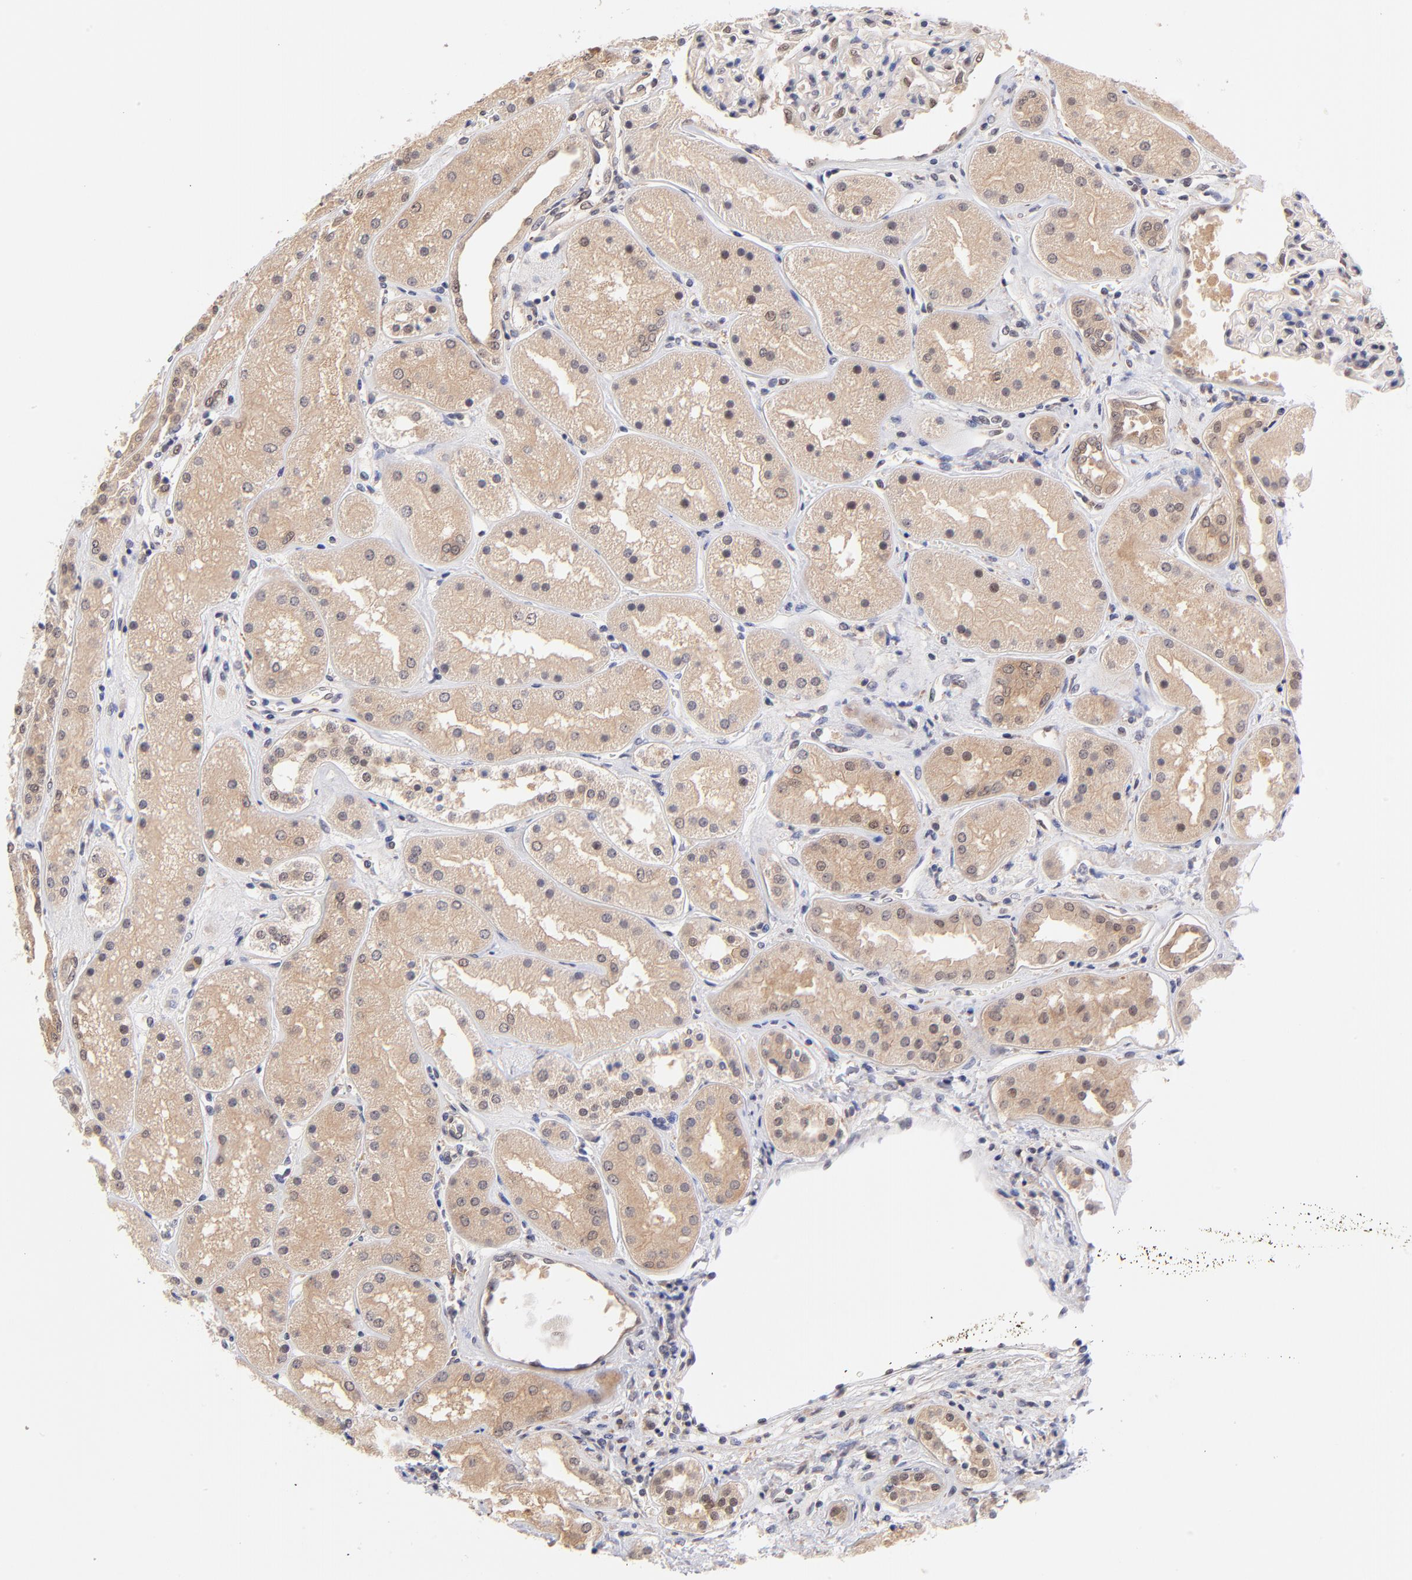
{"staining": {"intensity": "weak", "quantity": "25%-75%", "location": "cytoplasmic/membranous"}, "tissue": "kidney", "cell_type": "Cells in glomeruli", "image_type": "normal", "snomed": [{"axis": "morphology", "description": "Normal tissue, NOS"}, {"axis": "topography", "description": "Kidney"}], "caption": "The histopathology image demonstrates staining of normal kidney, revealing weak cytoplasmic/membranous protein expression (brown color) within cells in glomeruli.", "gene": "UBE2E2", "patient": {"sex": "male", "age": 28}}